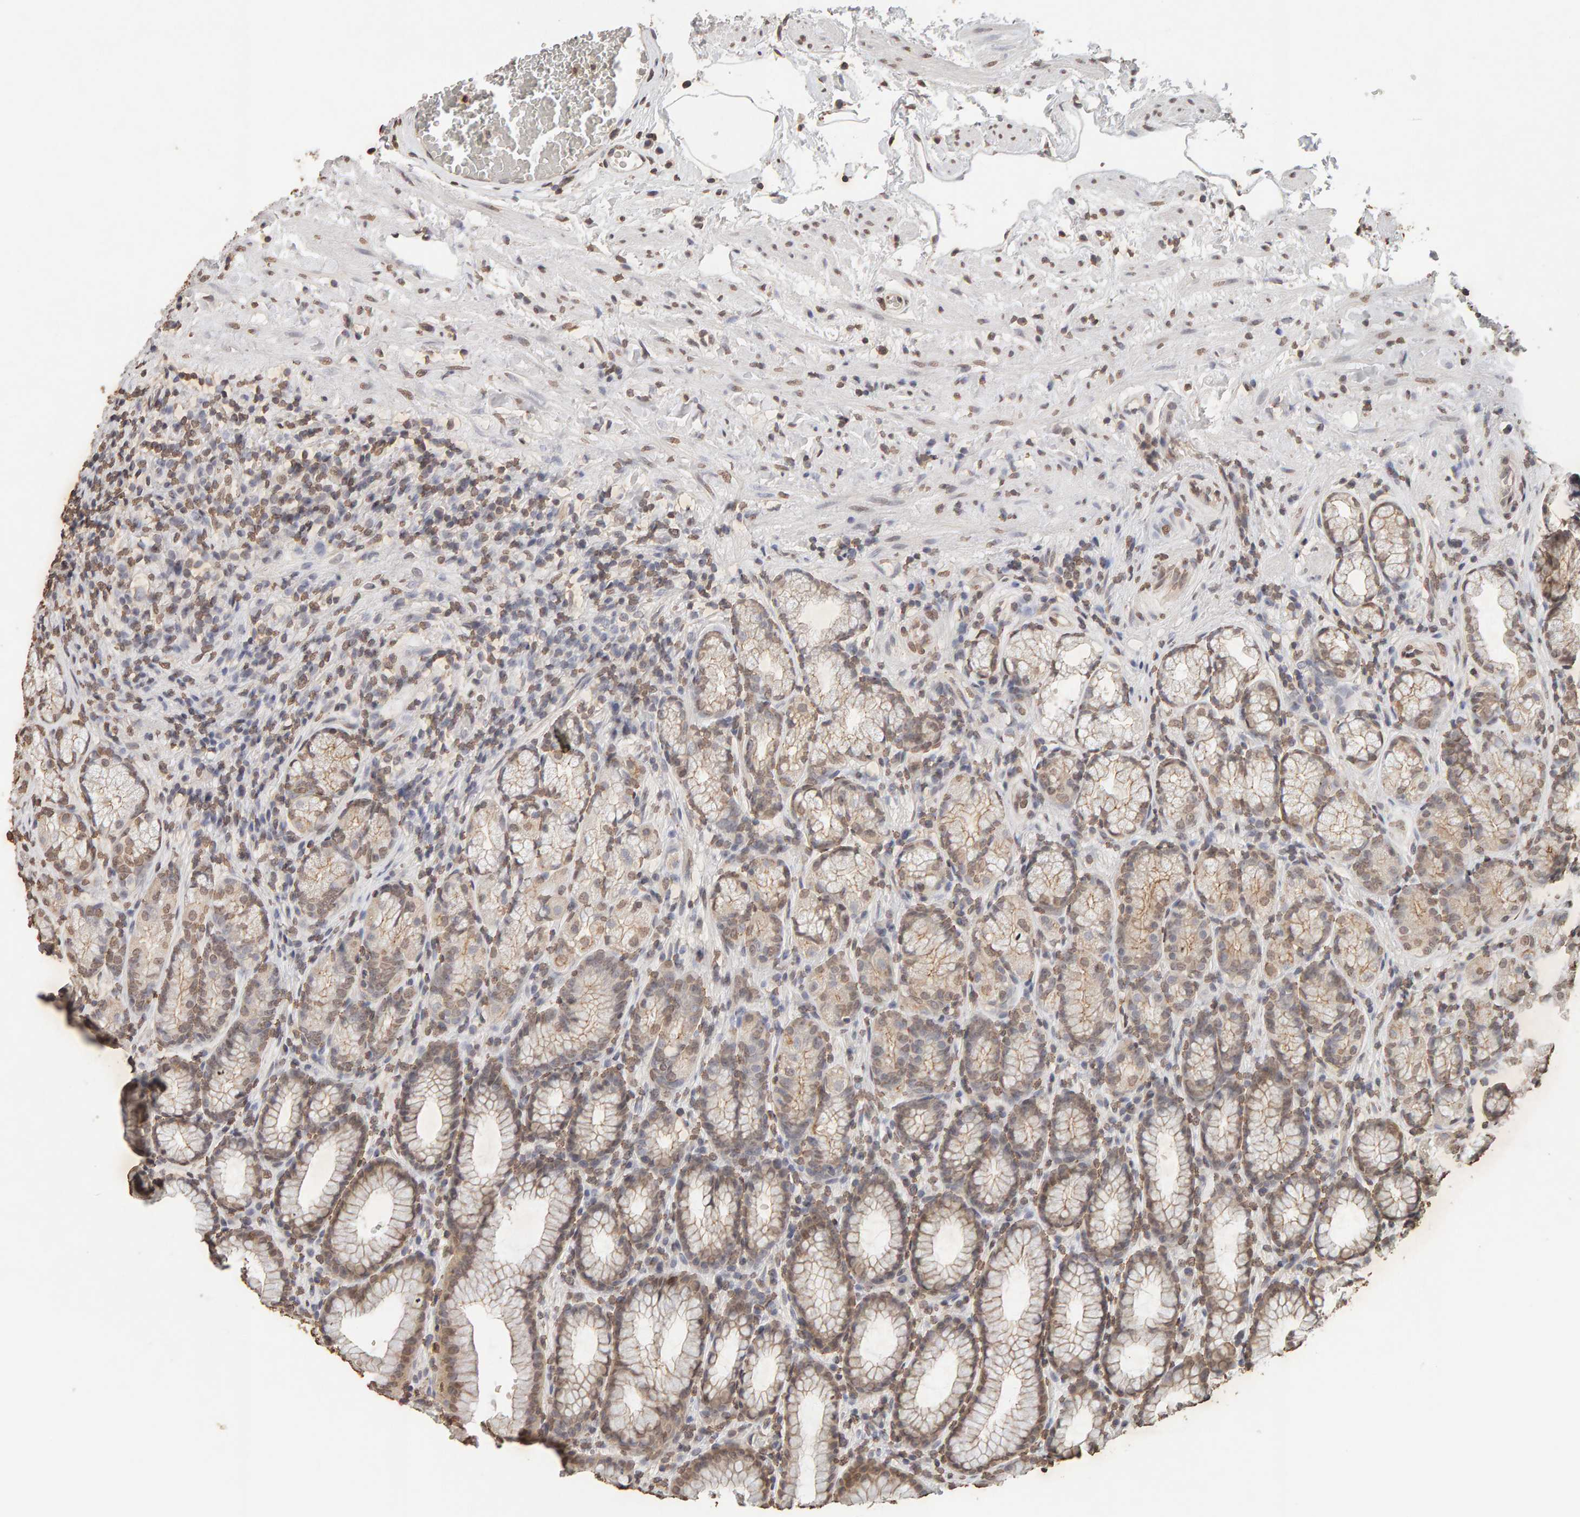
{"staining": {"intensity": "moderate", "quantity": ">75%", "location": "nuclear"}, "tissue": "stomach", "cell_type": "Glandular cells", "image_type": "normal", "snomed": [{"axis": "morphology", "description": "Normal tissue, NOS"}, {"axis": "topography", "description": "Stomach"}], "caption": "Immunohistochemistry (IHC) histopathology image of unremarkable human stomach stained for a protein (brown), which reveals medium levels of moderate nuclear expression in about >75% of glandular cells.", "gene": "DNAJB5", "patient": {"sex": "male", "age": 42}}